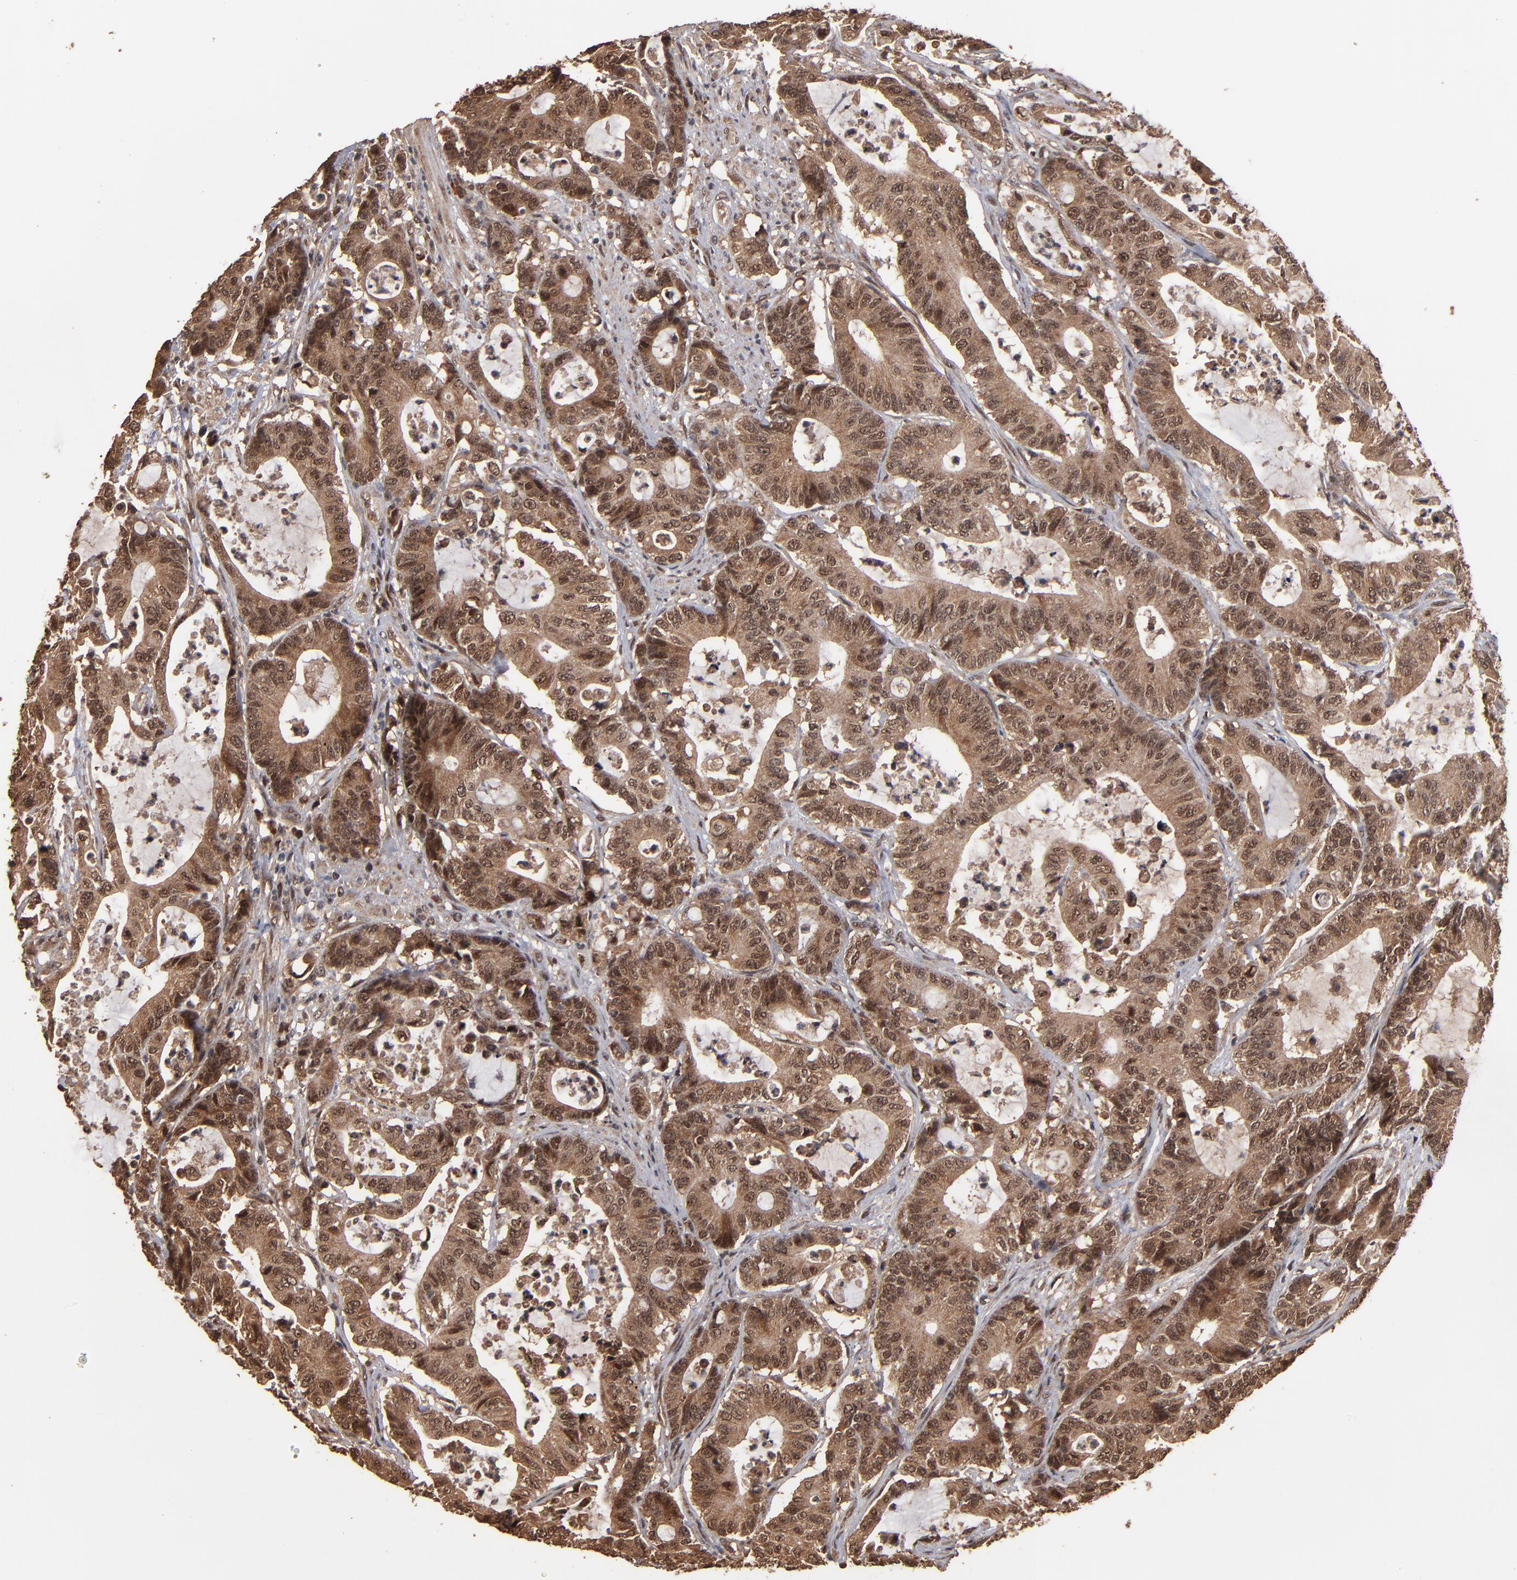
{"staining": {"intensity": "strong", "quantity": ">75%", "location": "cytoplasmic/membranous,nuclear"}, "tissue": "colorectal cancer", "cell_type": "Tumor cells", "image_type": "cancer", "snomed": [{"axis": "morphology", "description": "Adenocarcinoma, NOS"}, {"axis": "topography", "description": "Colon"}], "caption": "There is high levels of strong cytoplasmic/membranous and nuclear positivity in tumor cells of colorectal cancer (adenocarcinoma), as demonstrated by immunohistochemical staining (brown color).", "gene": "NXF2B", "patient": {"sex": "female", "age": 84}}